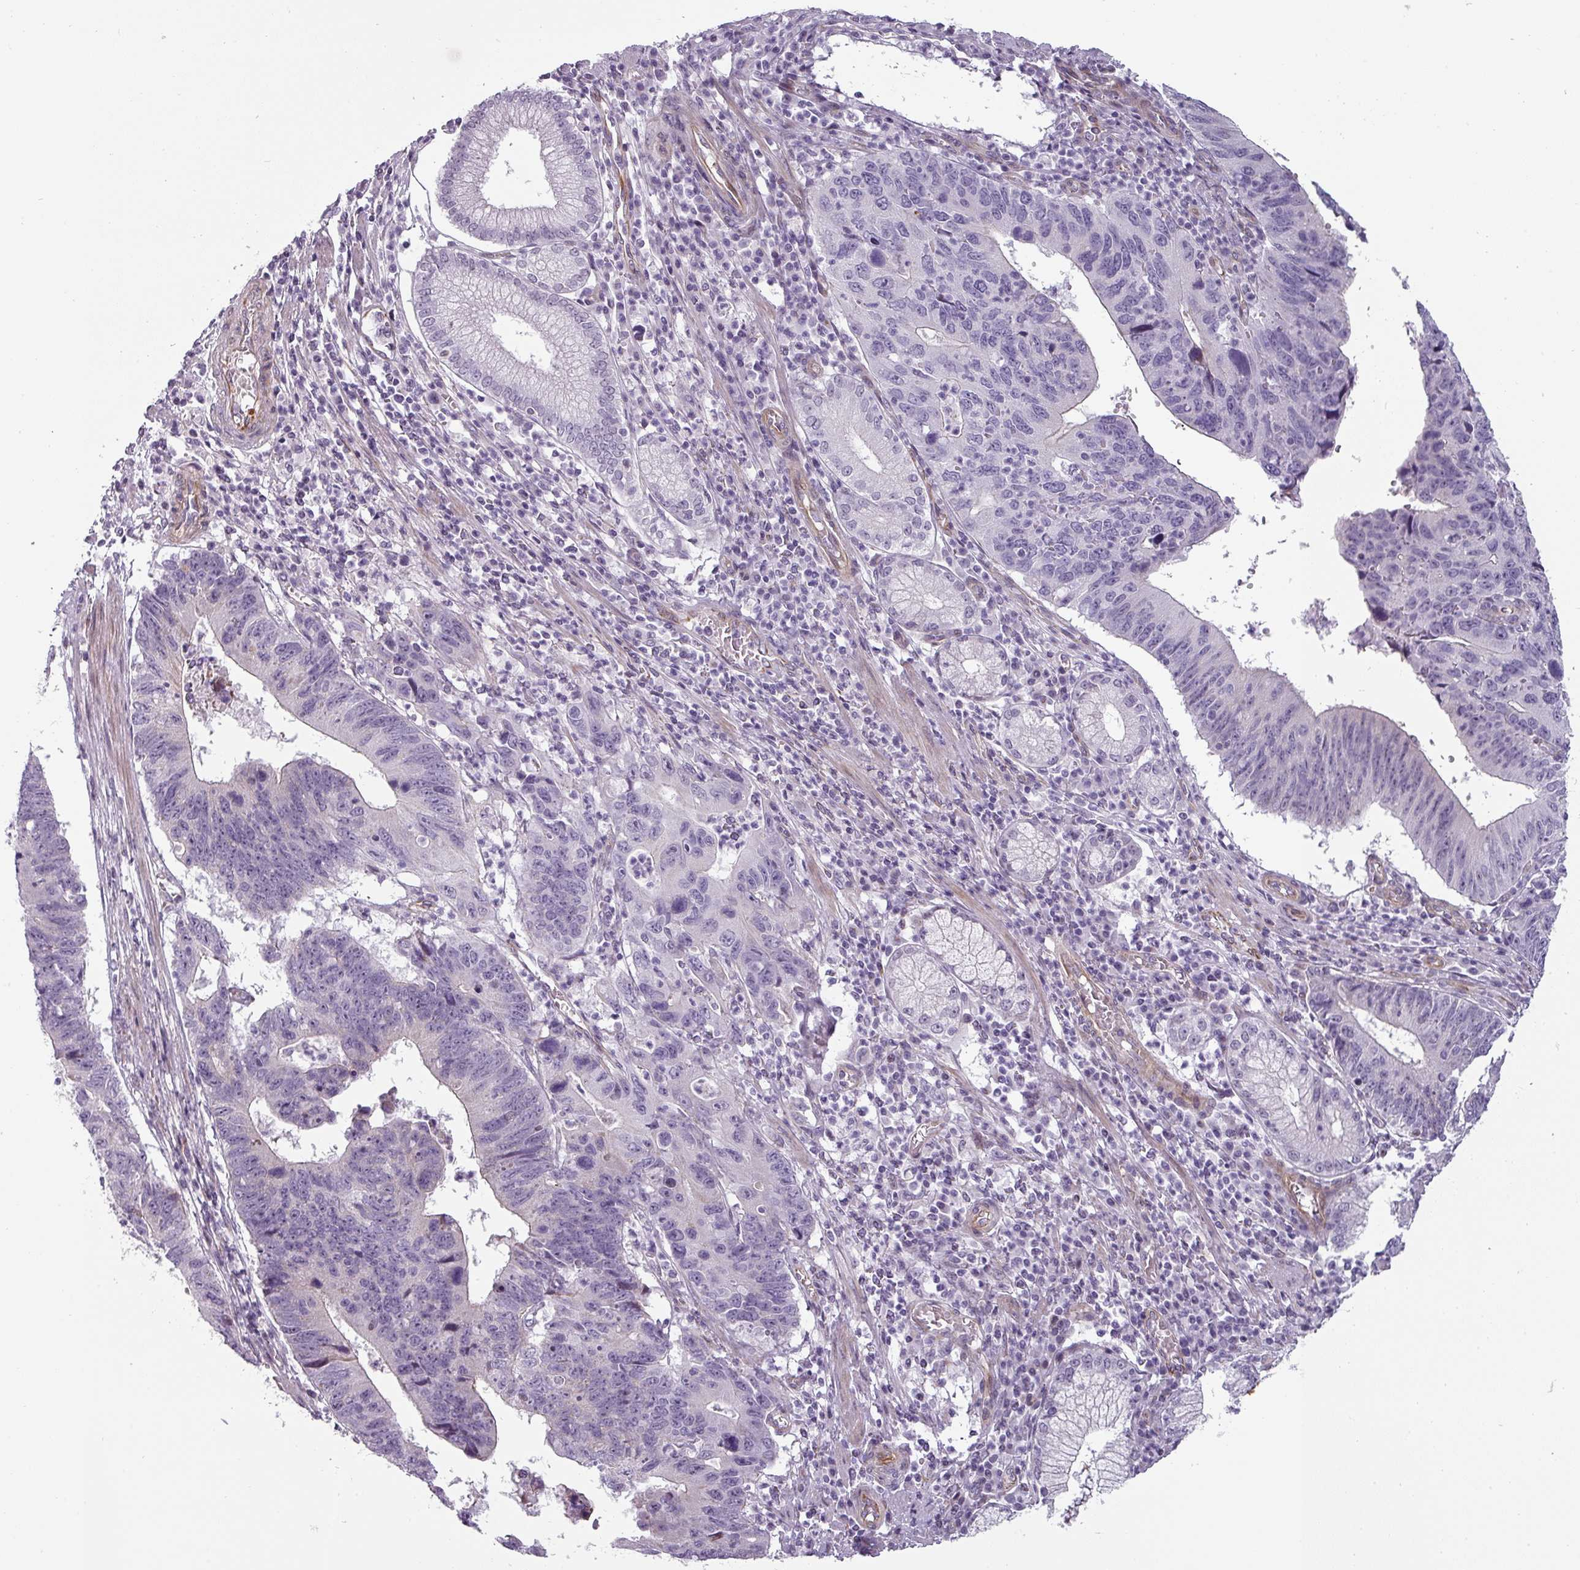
{"staining": {"intensity": "negative", "quantity": "none", "location": "none"}, "tissue": "stomach cancer", "cell_type": "Tumor cells", "image_type": "cancer", "snomed": [{"axis": "morphology", "description": "Adenocarcinoma, NOS"}, {"axis": "topography", "description": "Stomach"}], "caption": "An image of human stomach cancer is negative for staining in tumor cells. (DAB (3,3'-diaminobenzidine) immunohistochemistry, high magnification).", "gene": "CHRDL1", "patient": {"sex": "male", "age": 59}}